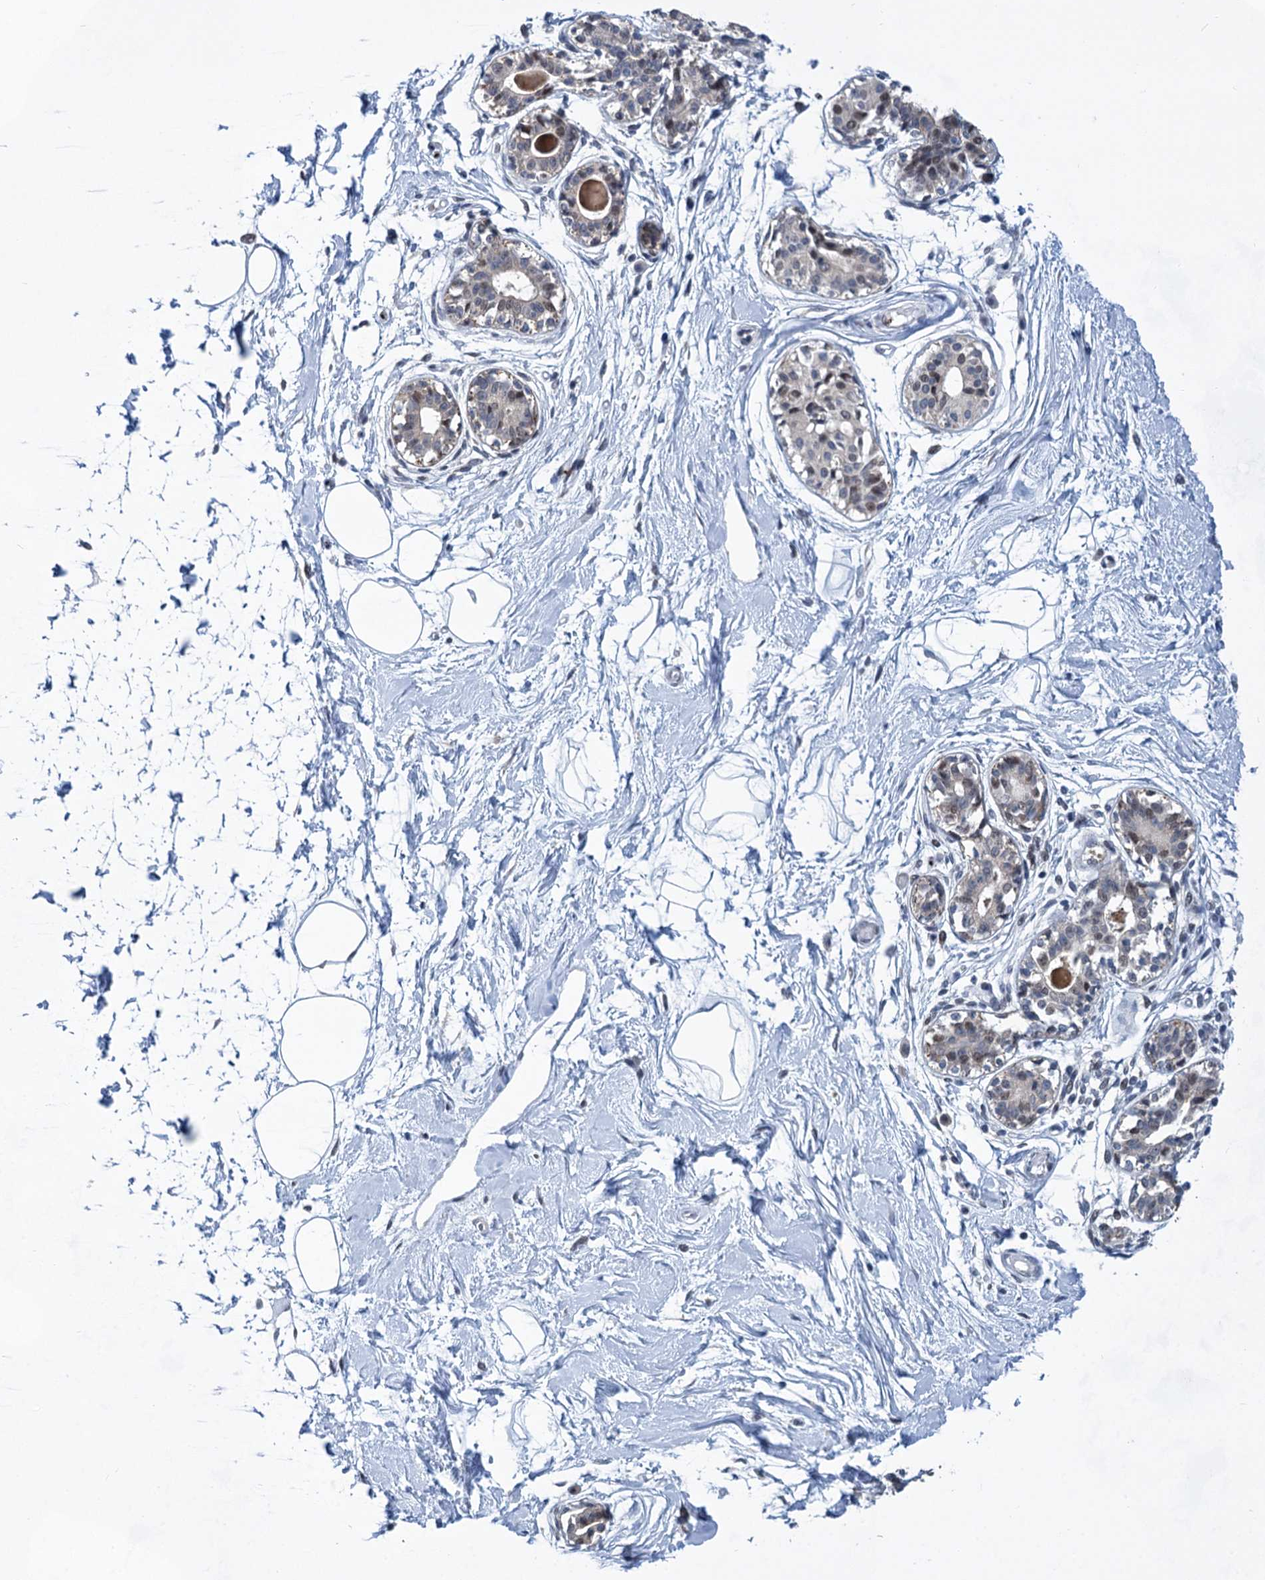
{"staining": {"intensity": "negative", "quantity": "none", "location": "none"}, "tissue": "breast", "cell_type": "Adipocytes", "image_type": "normal", "snomed": [{"axis": "morphology", "description": "Normal tissue, NOS"}, {"axis": "topography", "description": "Breast"}], "caption": "Immunohistochemical staining of normal human breast shows no significant staining in adipocytes.", "gene": "MON2", "patient": {"sex": "female", "age": 45}}